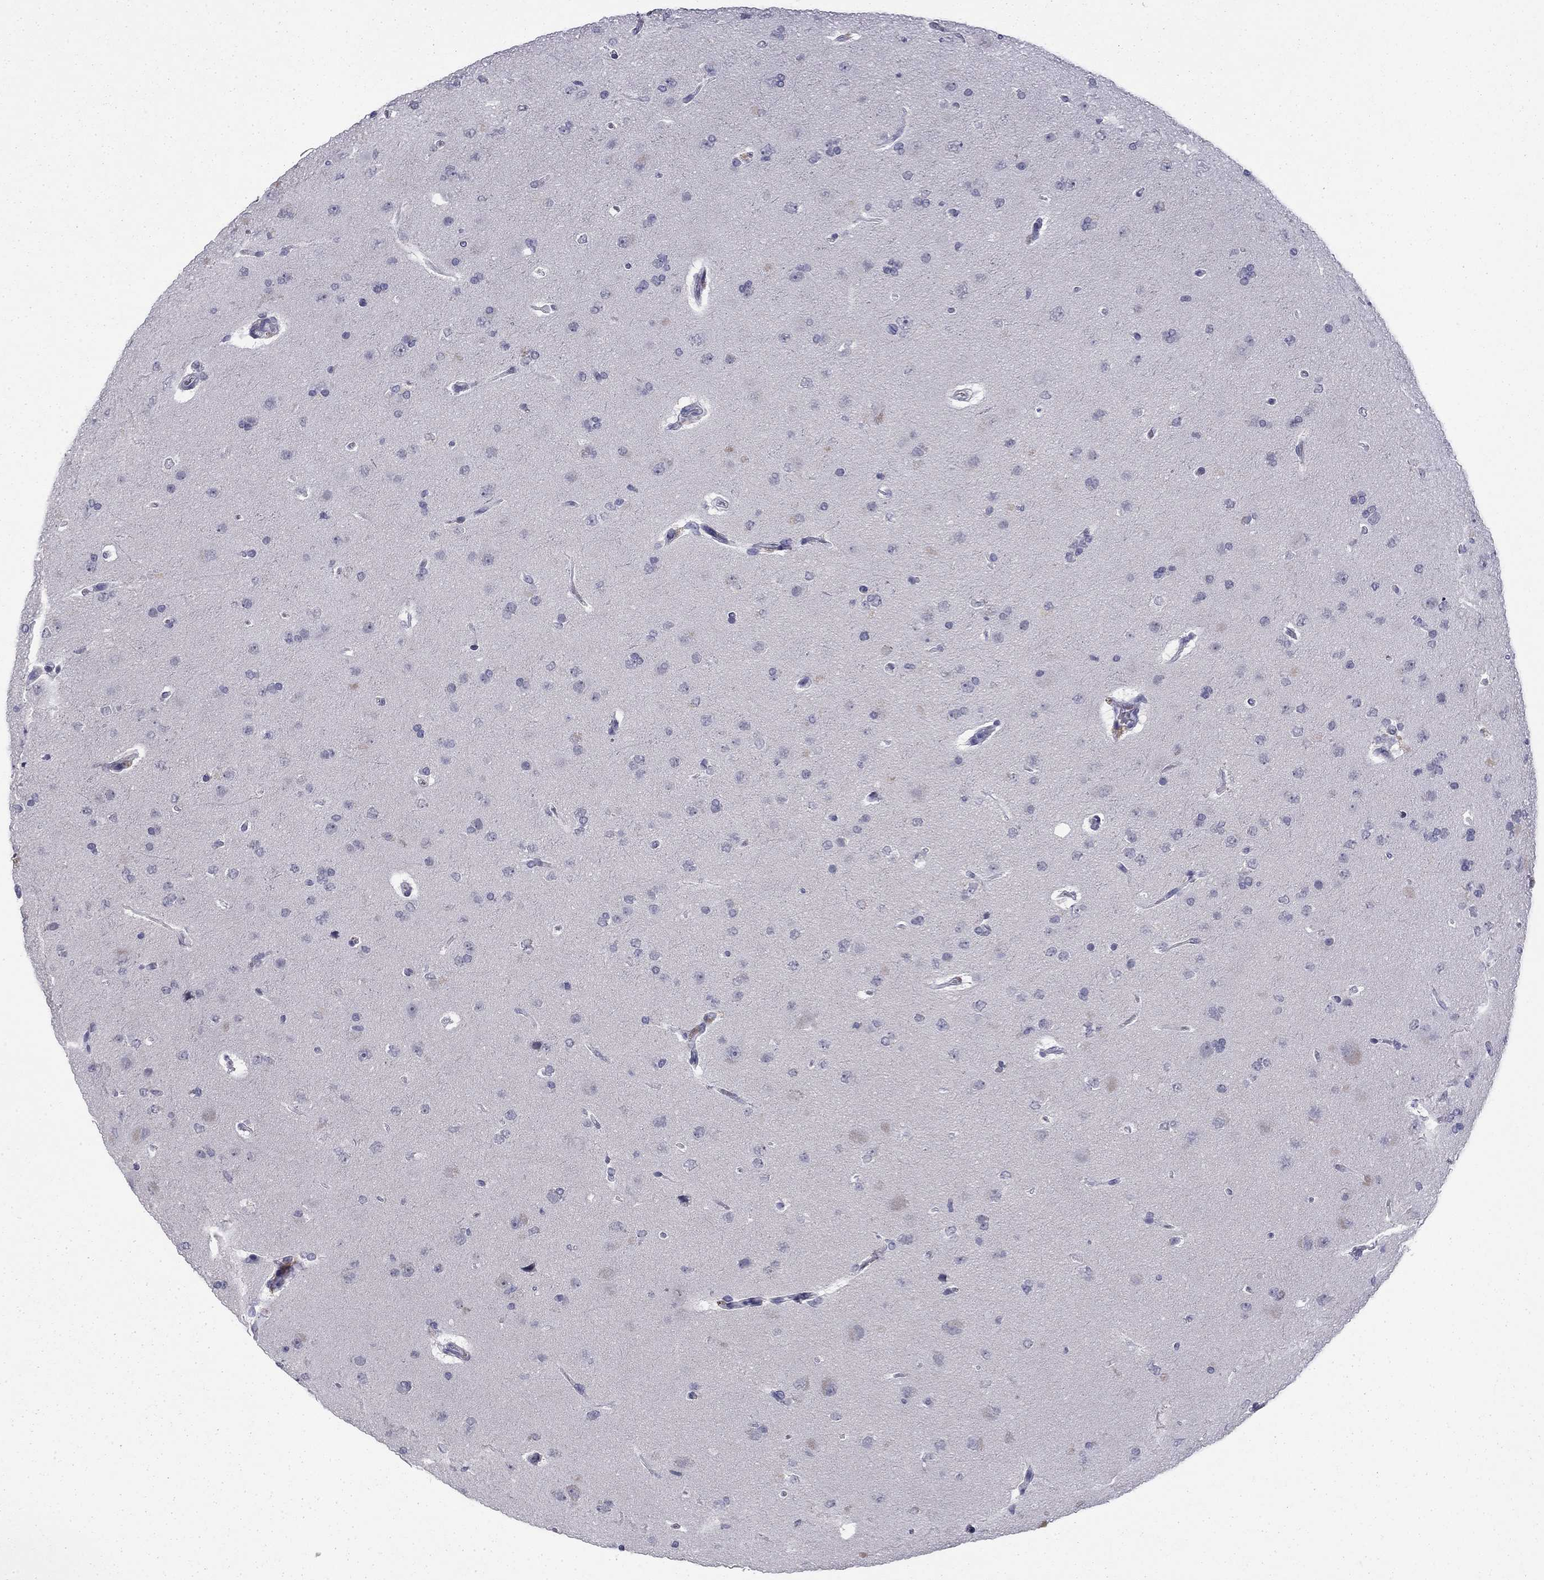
{"staining": {"intensity": "negative", "quantity": "none", "location": "none"}, "tissue": "glioma", "cell_type": "Tumor cells", "image_type": "cancer", "snomed": [{"axis": "morphology", "description": "Glioma, malignant, NOS"}, {"axis": "topography", "description": "Cerebral cortex"}], "caption": "Immunohistochemical staining of glioma displays no significant expression in tumor cells.", "gene": "TFAP2B", "patient": {"sex": "male", "age": 58}}